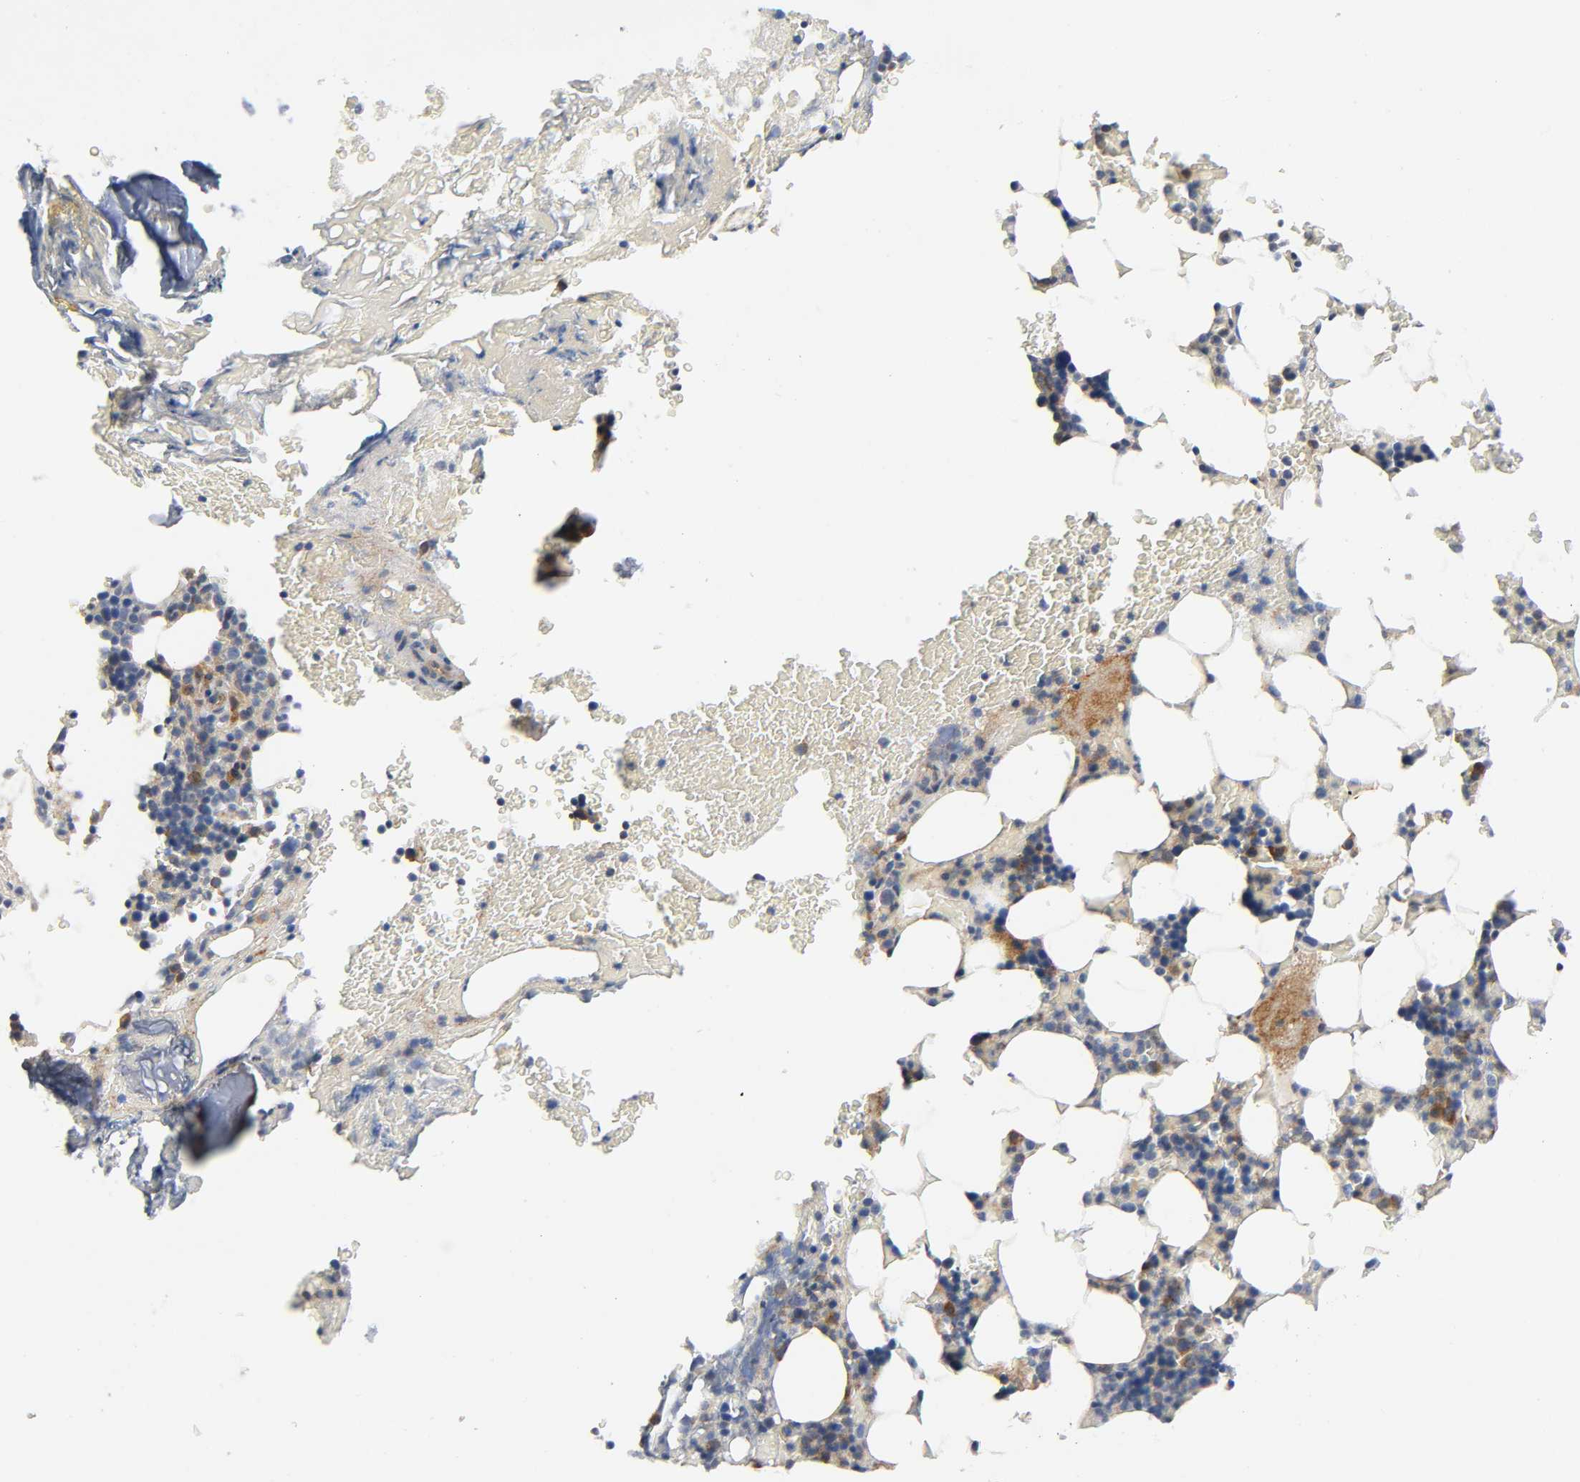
{"staining": {"intensity": "moderate", "quantity": "25%-75%", "location": "cytoplasmic/membranous"}, "tissue": "bone marrow", "cell_type": "Hematopoietic cells", "image_type": "normal", "snomed": [{"axis": "morphology", "description": "Normal tissue, NOS"}, {"axis": "topography", "description": "Bone marrow"}], "caption": "A medium amount of moderate cytoplasmic/membranous positivity is seen in about 25%-75% of hematopoietic cells in benign bone marrow. Immunohistochemistry (ihc) stains the protein of interest in brown and the nuclei are stained blue.", "gene": "HDAC6", "patient": {"sex": "female", "age": 73}}